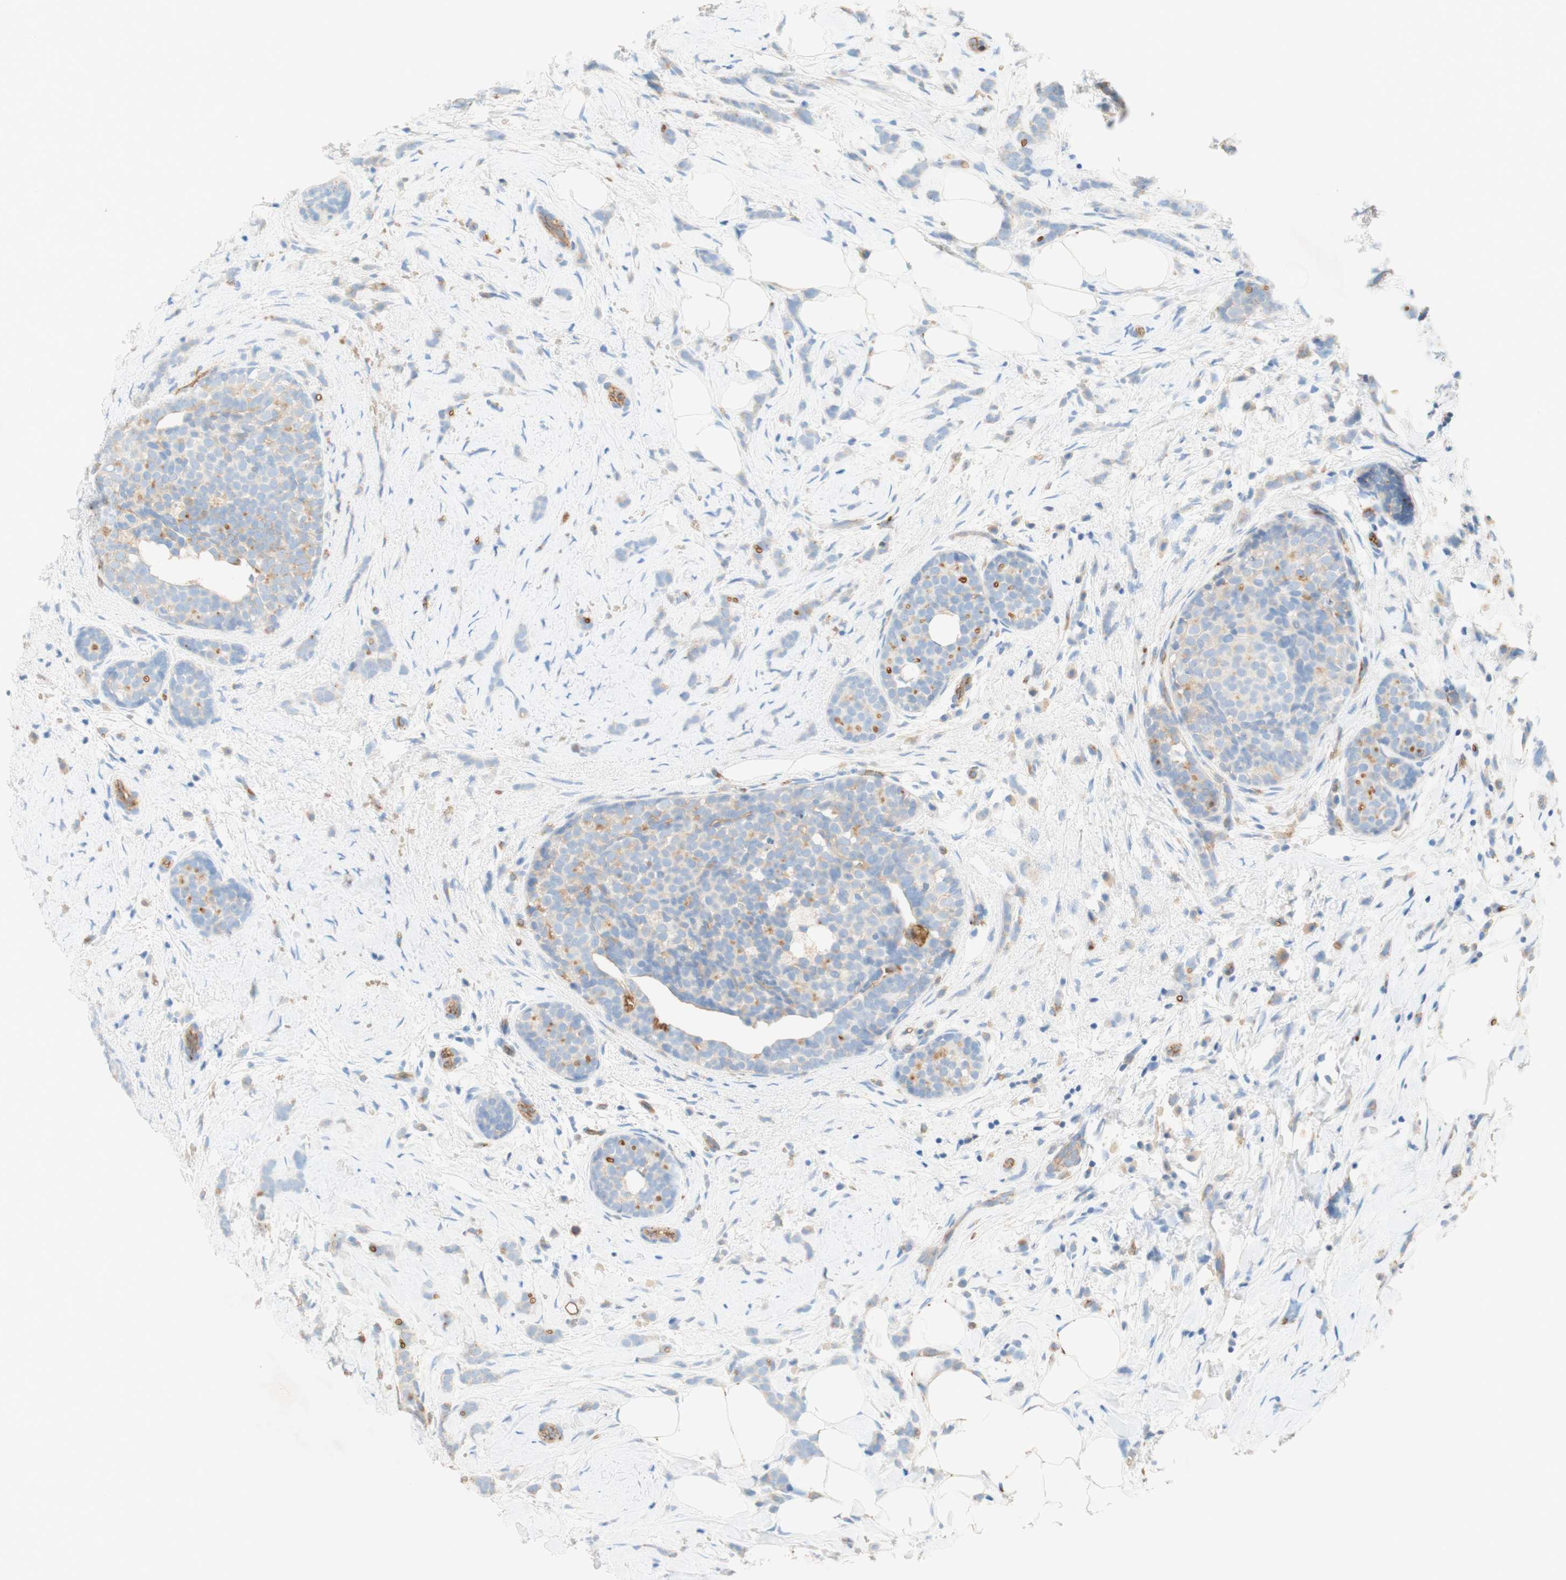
{"staining": {"intensity": "moderate", "quantity": "<25%", "location": "cytoplasmic/membranous"}, "tissue": "breast cancer", "cell_type": "Tumor cells", "image_type": "cancer", "snomed": [{"axis": "morphology", "description": "Lobular carcinoma, in situ"}, {"axis": "morphology", "description": "Lobular carcinoma"}, {"axis": "topography", "description": "Breast"}], "caption": "Tumor cells display low levels of moderate cytoplasmic/membranous expression in about <25% of cells in breast cancer (lobular carcinoma in situ). (Brightfield microscopy of DAB IHC at high magnification).", "gene": "STOM", "patient": {"sex": "female", "age": 41}}